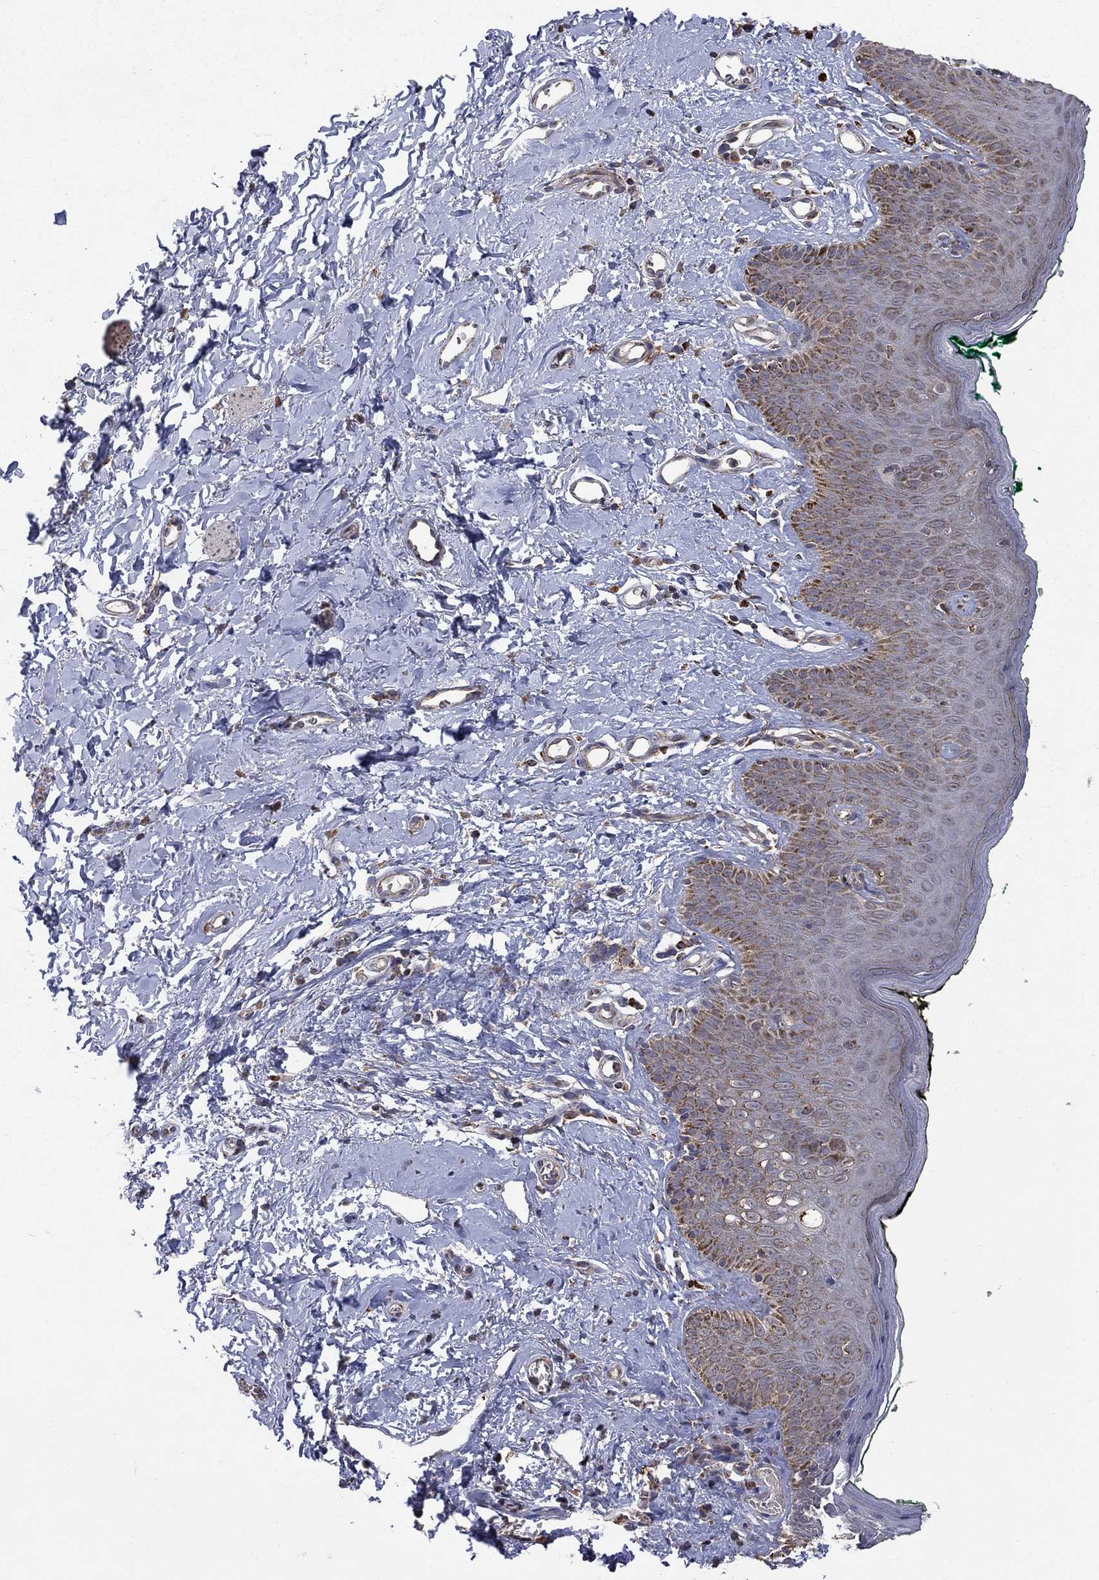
{"staining": {"intensity": "moderate", "quantity": "<25%", "location": "cytoplasmic/membranous"}, "tissue": "skin", "cell_type": "Epidermal cells", "image_type": "normal", "snomed": [{"axis": "morphology", "description": "Normal tissue, NOS"}, {"axis": "topography", "description": "Vulva"}], "caption": "Unremarkable skin demonstrates moderate cytoplasmic/membranous positivity in approximately <25% of epidermal cells Nuclei are stained in blue..", "gene": "DPH1", "patient": {"sex": "female", "age": 66}}